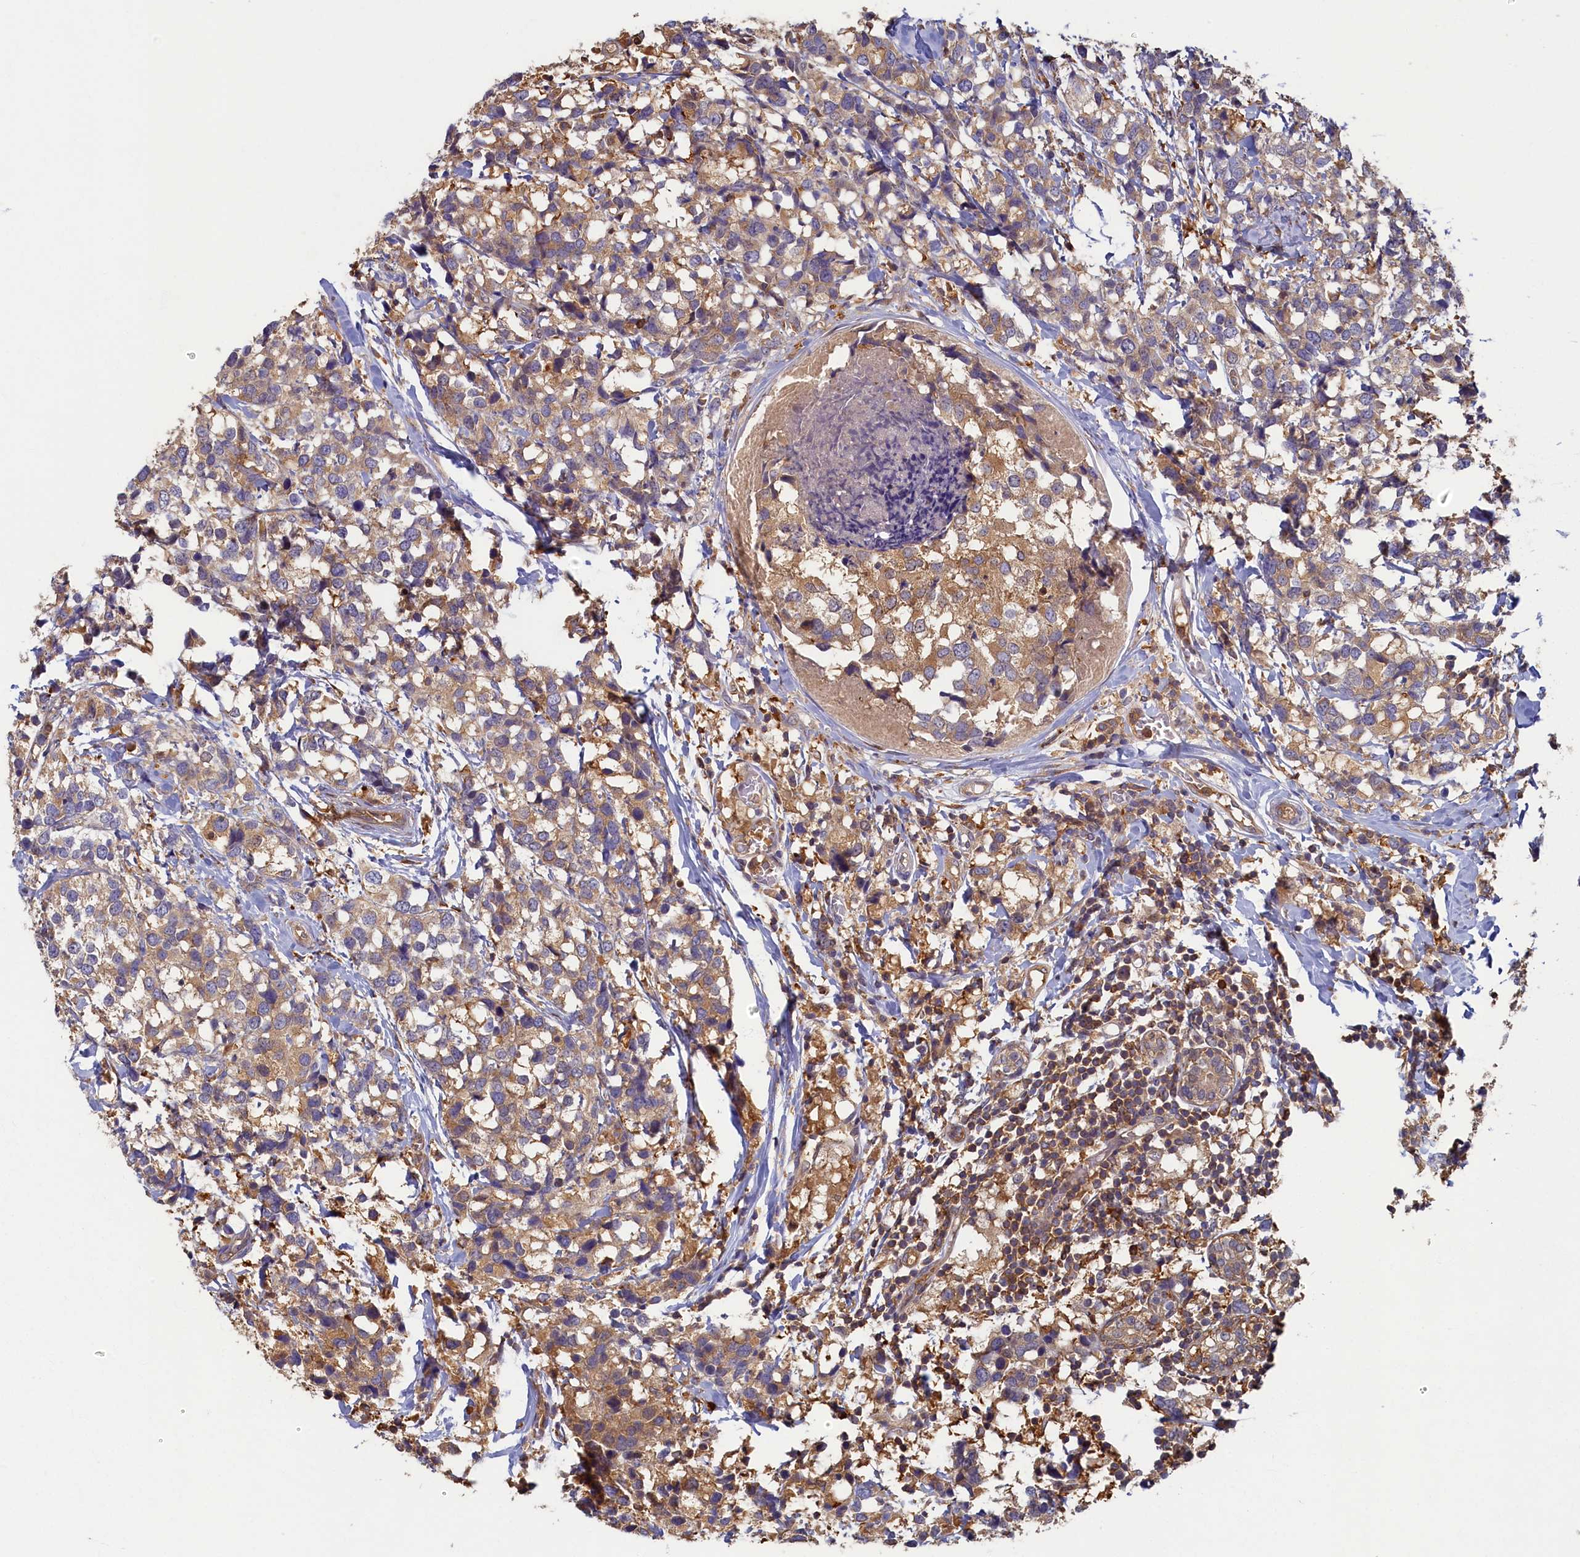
{"staining": {"intensity": "moderate", "quantity": ">75%", "location": "cytoplasmic/membranous"}, "tissue": "breast cancer", "cell_type": "Tumor cells", "image_type": "cancer", "snomed": [{"axis": "morphology", "description": "Lobular carcinoma"}, {"axis": "topography", "description": "Breast"}], "caption": "Breast lobular carcinoma stained with a protein marker reveals moderate staining in tumor cells.", "gene": "TIMM8B", "patient": {"sex": "female", "age": 59}}